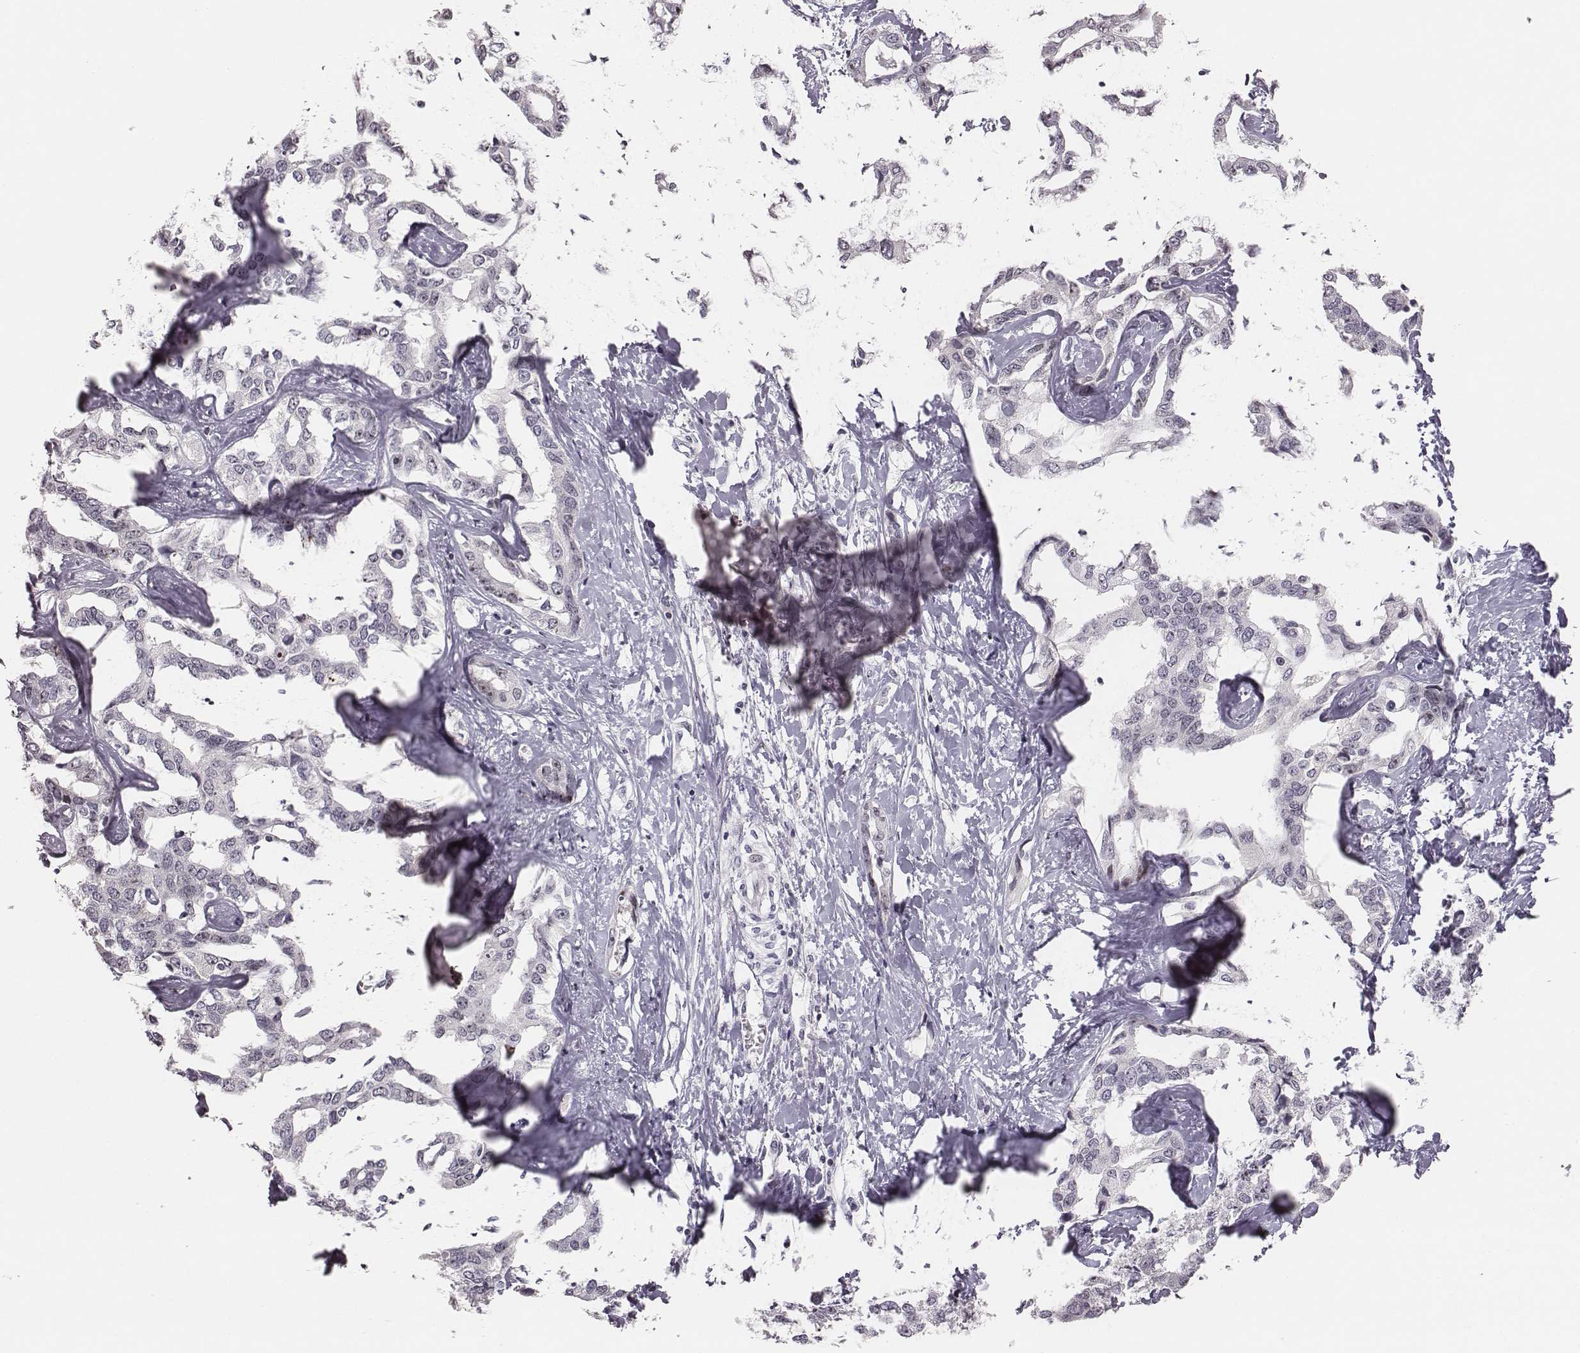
{"staining": {"intensity": "negative", "quantity": "none", "location": "none"}, "tissue": "liver cancer", "cell_type": "Tumor cells", "image_type": "cancer", "snomed": [{"axis": "morphology", "description": "Cholangiocarcinoma"}, {"axis": "topography", "description": "Liver"}], "caption": "Tumor cells are negative for protein expression in human cholangiocarcinoma (liver).", "gene": "NIFK", "patient": {"sex": "male", "age": 59}}